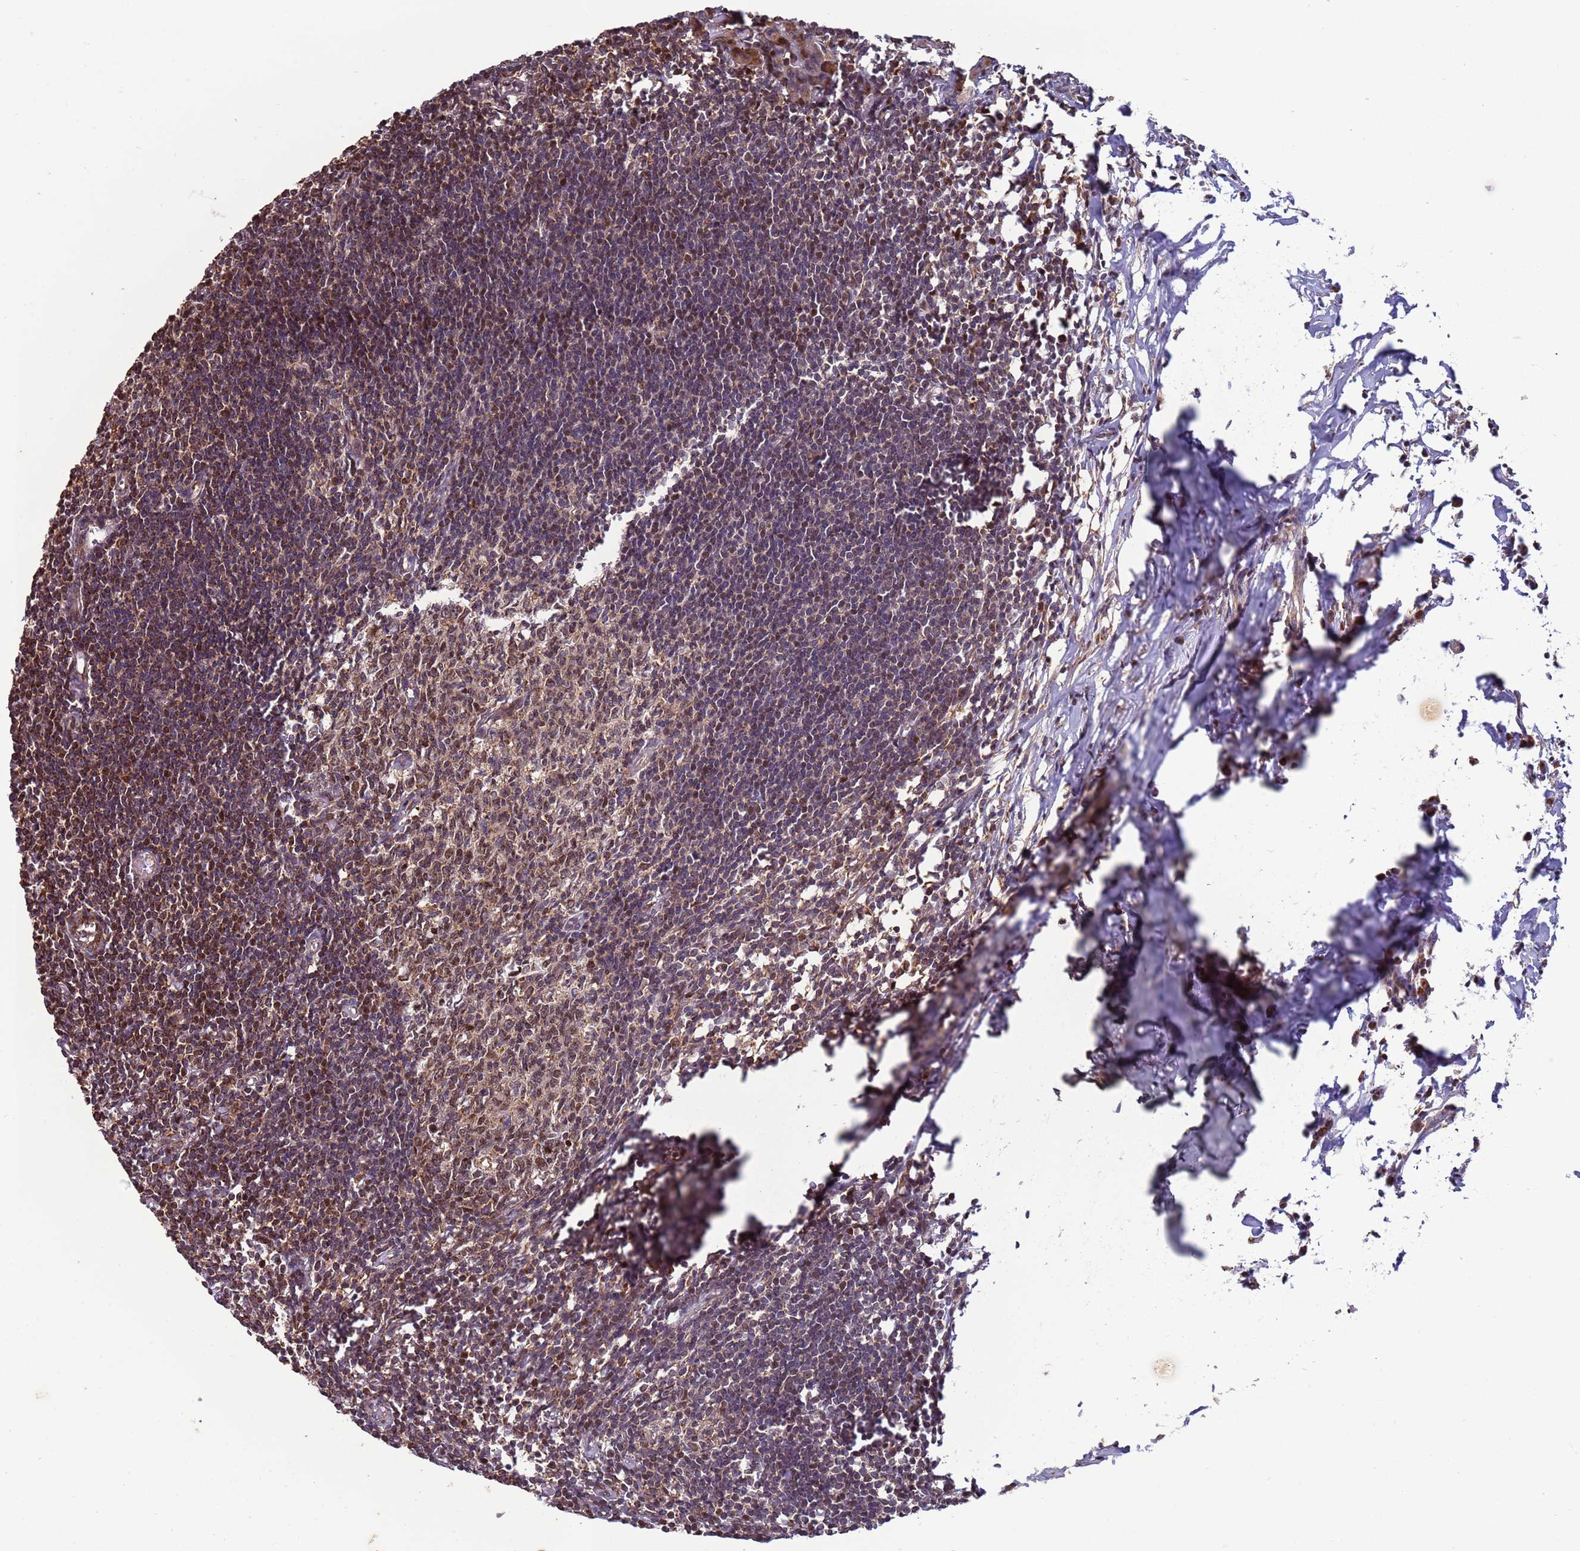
{"staining": {"intensity": "weak", "quantity": "25%-75%", "location": "nuclear"}, "tissue": "lymph node", "cell_type": "Germinal center cells", "image_type": "normal", "snomed": [{"axis": "morphology", "description": "Normal tissue, NOS"}, {"axis": "morphology", "description": "Malignant melanoma, Metastatic site"}, {"axis": "topography", "description": "Lymph node"}], "caption": "Immunohistochemical staining of normal human lymph node displays weak nuclear protein positivity in approximately 25%-75% of germinal center cells.", "gene": "RCOR2", "patient": {"sex": "male", "age": 41}}